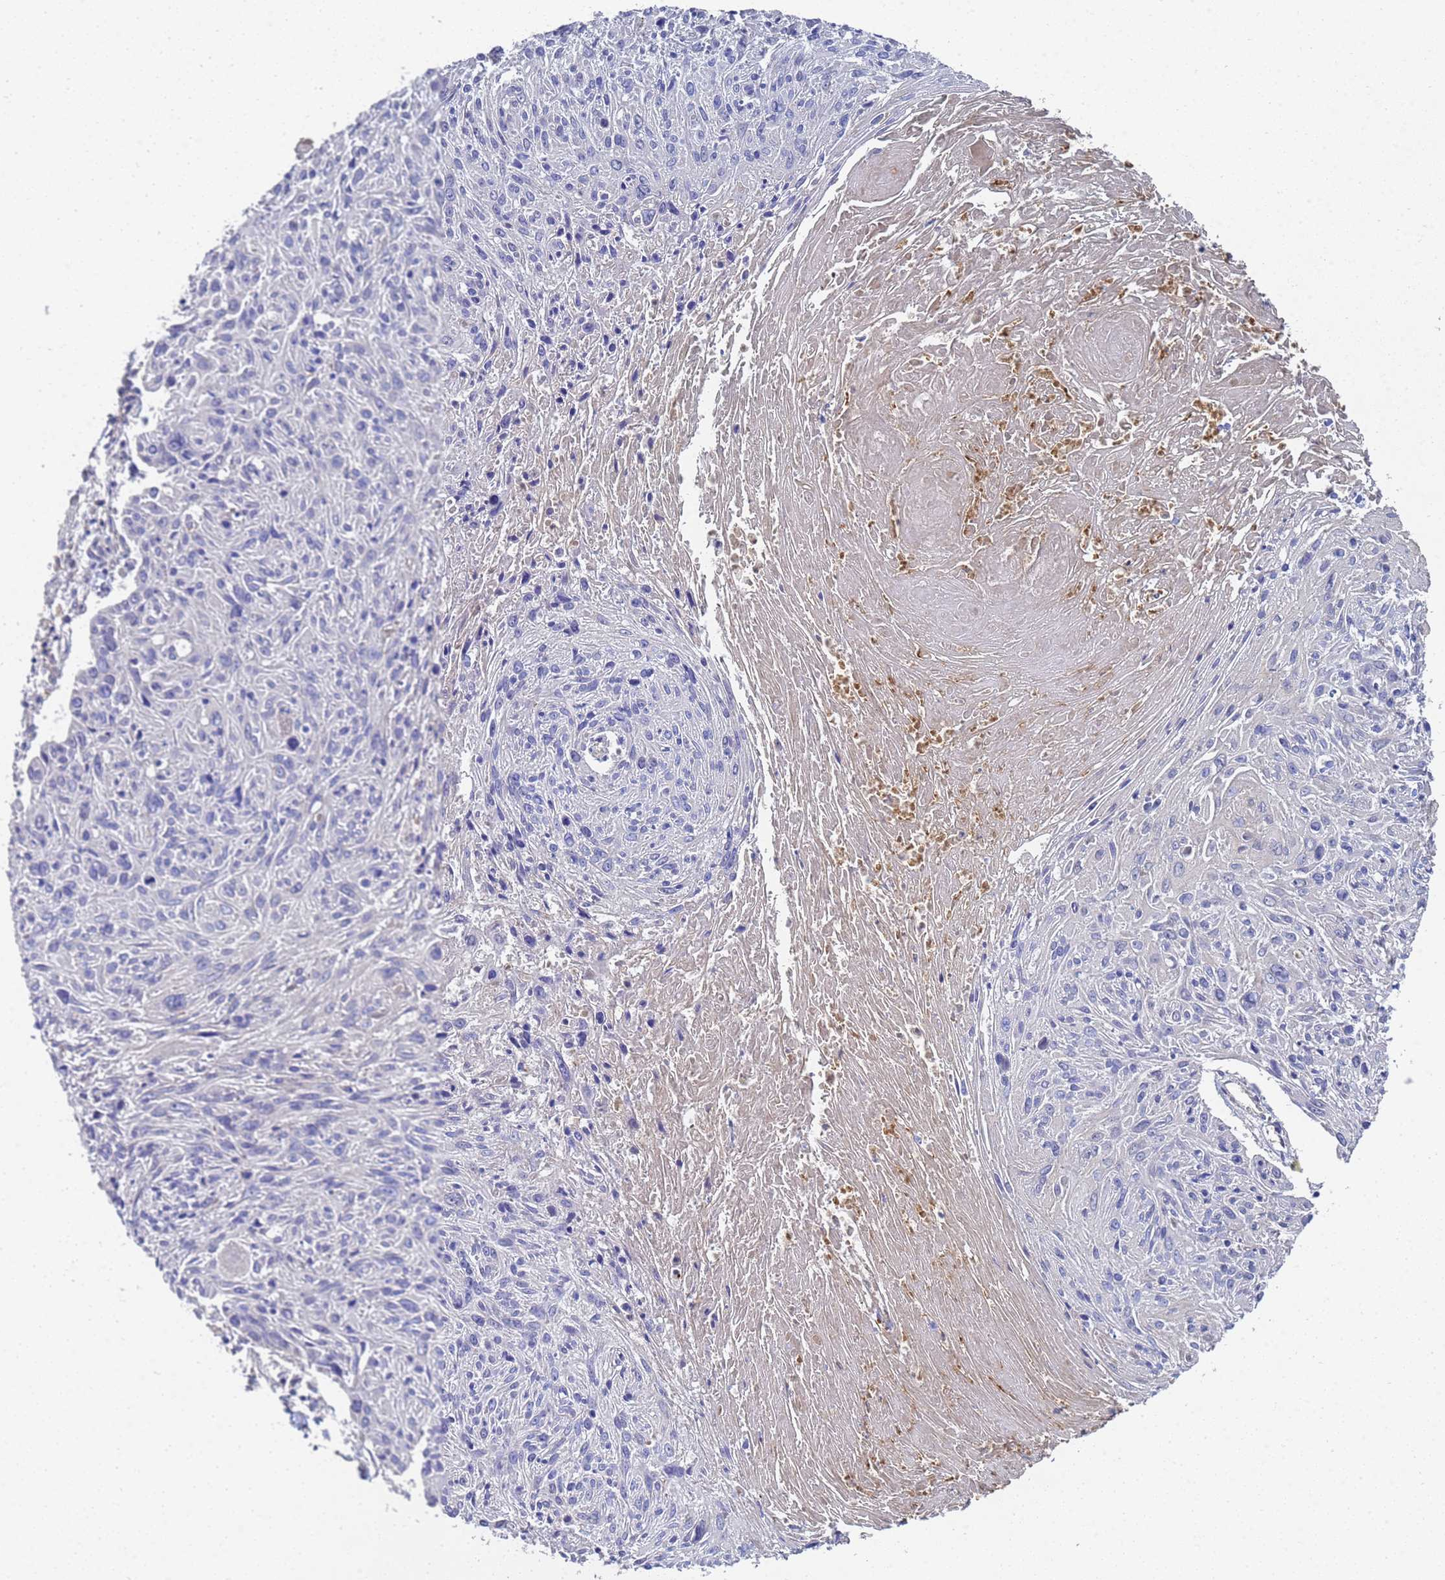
{"staining": {"intensity": "negative", "quantity": "none", "location": "none"}, "tissue": "cervical cancer", "cell_type": "Tumor cells", "image_type": "cancer", "snomed": [{"axis": "morphology", "description": "Squamous cell carcinoma, NOS"}, {"axis": "topography", "description": "Cervix"}], "caption": "The photomicrograph shows no staining of tumor cells in cervical squamous cell carcinoma. (Brightfield microscopy of DAB immunohistochemistry at high magnification).", "gene": "LBX2", "patient": {"sex": "female", "age": 51}}